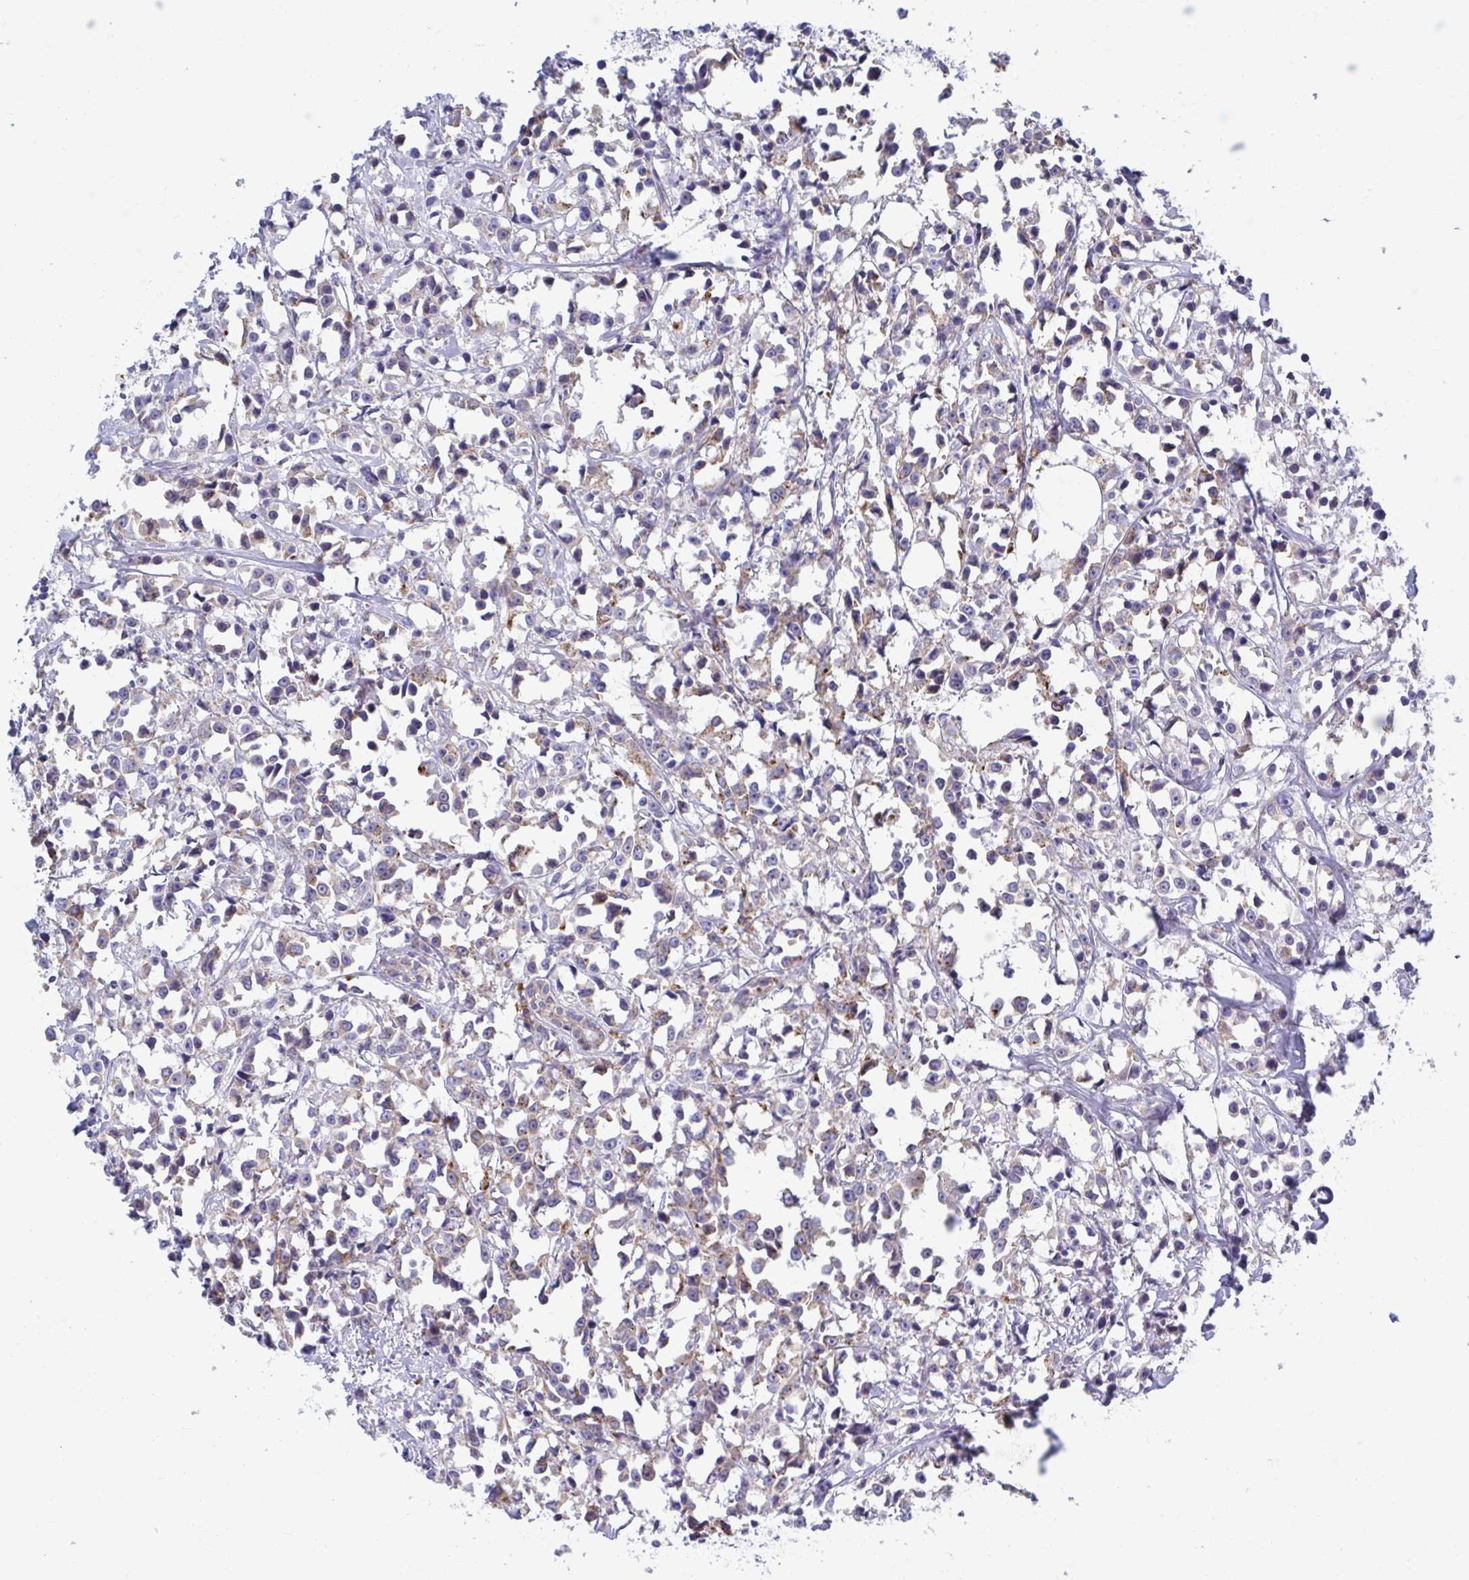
{"staining": {"intensity": "weak", "quantity": "<25%", "location": "cytoplasmic/membranous"}, "tissue": "breast cancer", "cell_type": "Tumor cells", "image_type": "cancer", "snomed": [{"axis": "morphology", "description": "Duct carcinoma"}, {"axis": "topography", "description": "Breast"}], "caption": "Immunohistochemistry (IHC) of infiltrating ductal carcinoma (breast) displays no positivity in tumor cells. The staining was performed using DAB (3,3'-diaminobenzidine) to visualize the protein expression in brown, while the nuclei were stained in blue with hematoxylin (Magnification: 20x).", "gene": "FKBP2", "patient": {"sex": "female", "age": 80}}